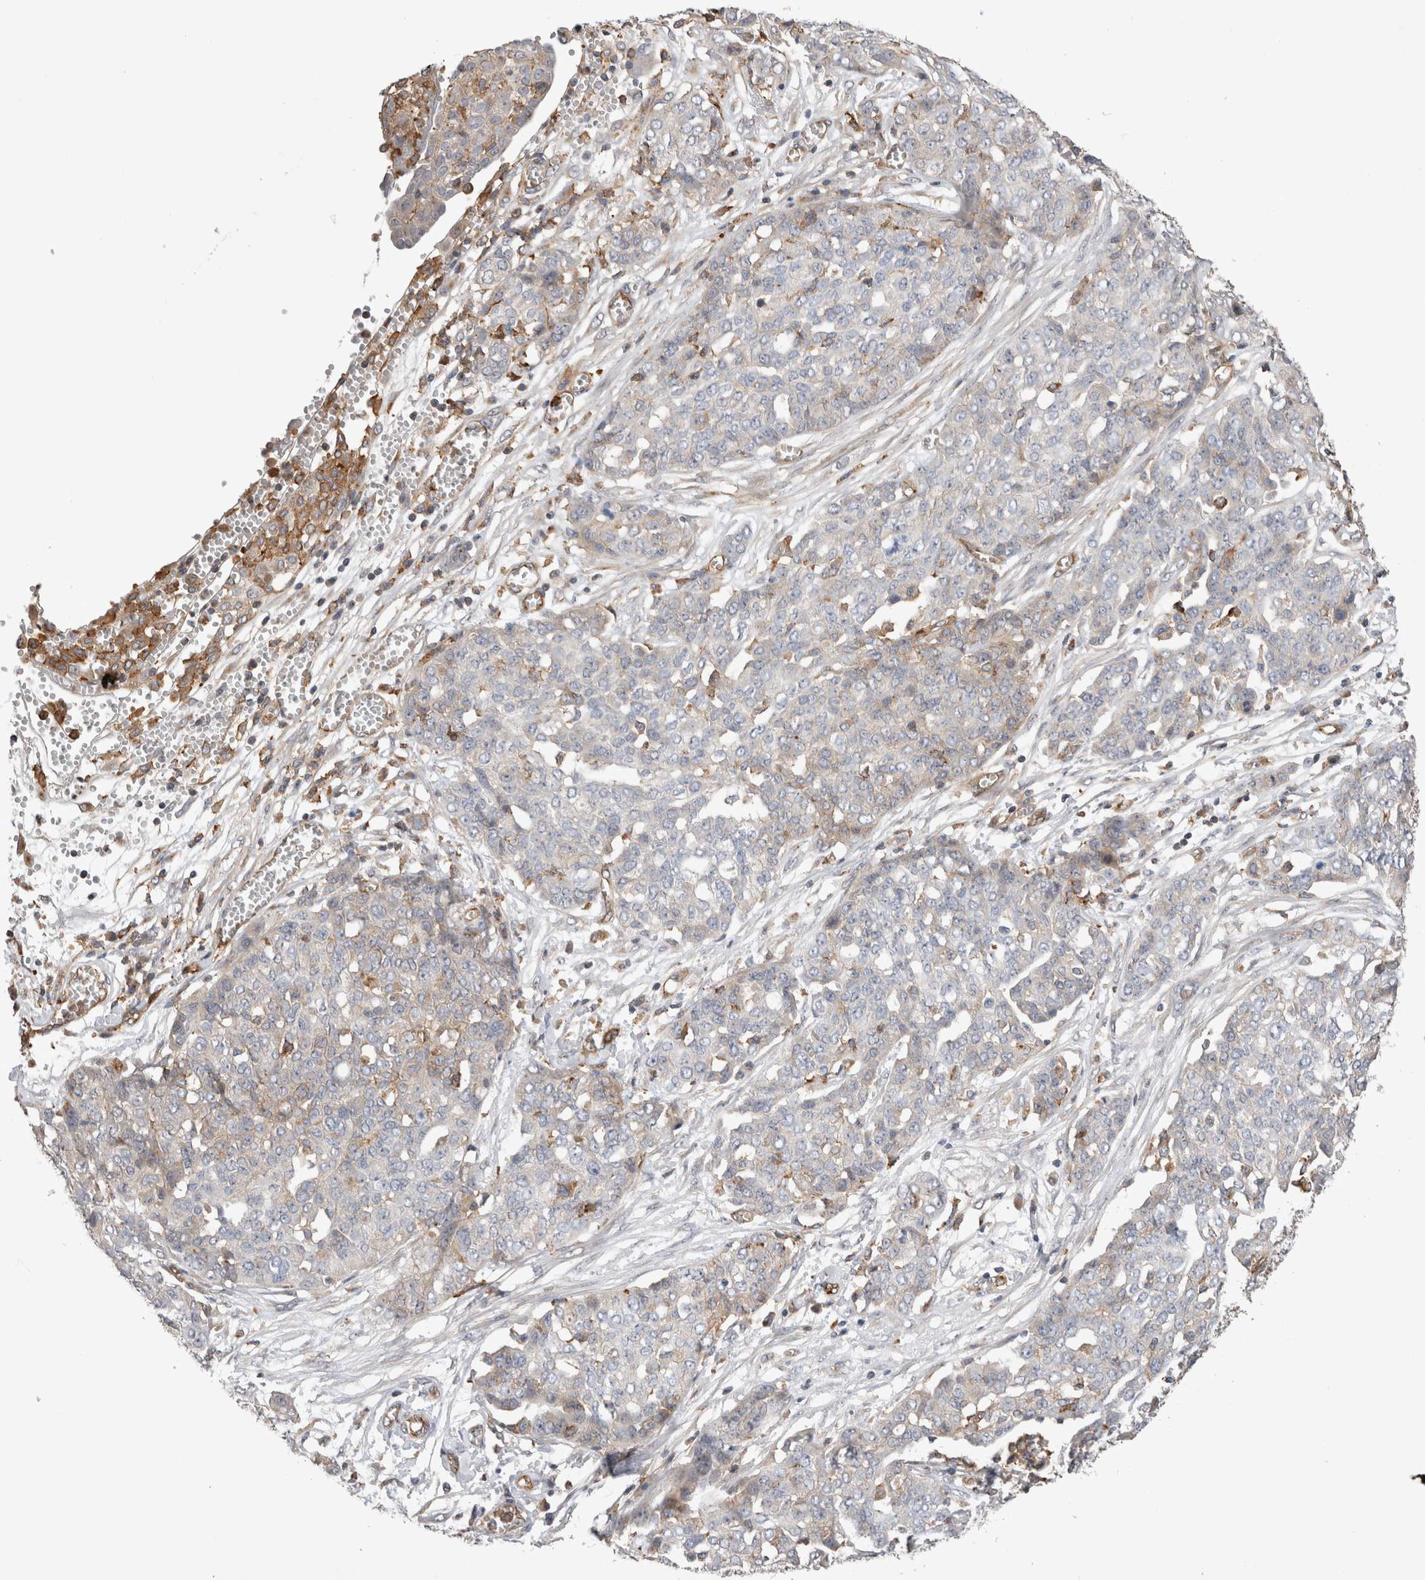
{"staining": {"intensity": "weak", "quantity": "<25%", "location": "cytoplasmic/membranous"}, "tissue": "ovarian cancer", "cell_type": "Tumor cells", "image_type": "cancer", "snomed": [{"axis": "morphology", "description": "Cystadenocarcinoma, serous, NOS"}, {"axis": "topography", "description": "Soft tissue"}, {"axis": "topography", "description": "Ovary"}], "caption": "DAB immunohistochemical staining of human ovarian serous cystadenocarcinoma demonstrates no significant staining in tumor cells. (DAB (3,3'-diaminobenzidine) immunohistochemistry visualized using brightfield microscopy, high magnification).", "gene": "BNIP2", "patient": {"sex": "female", "age": 57}}